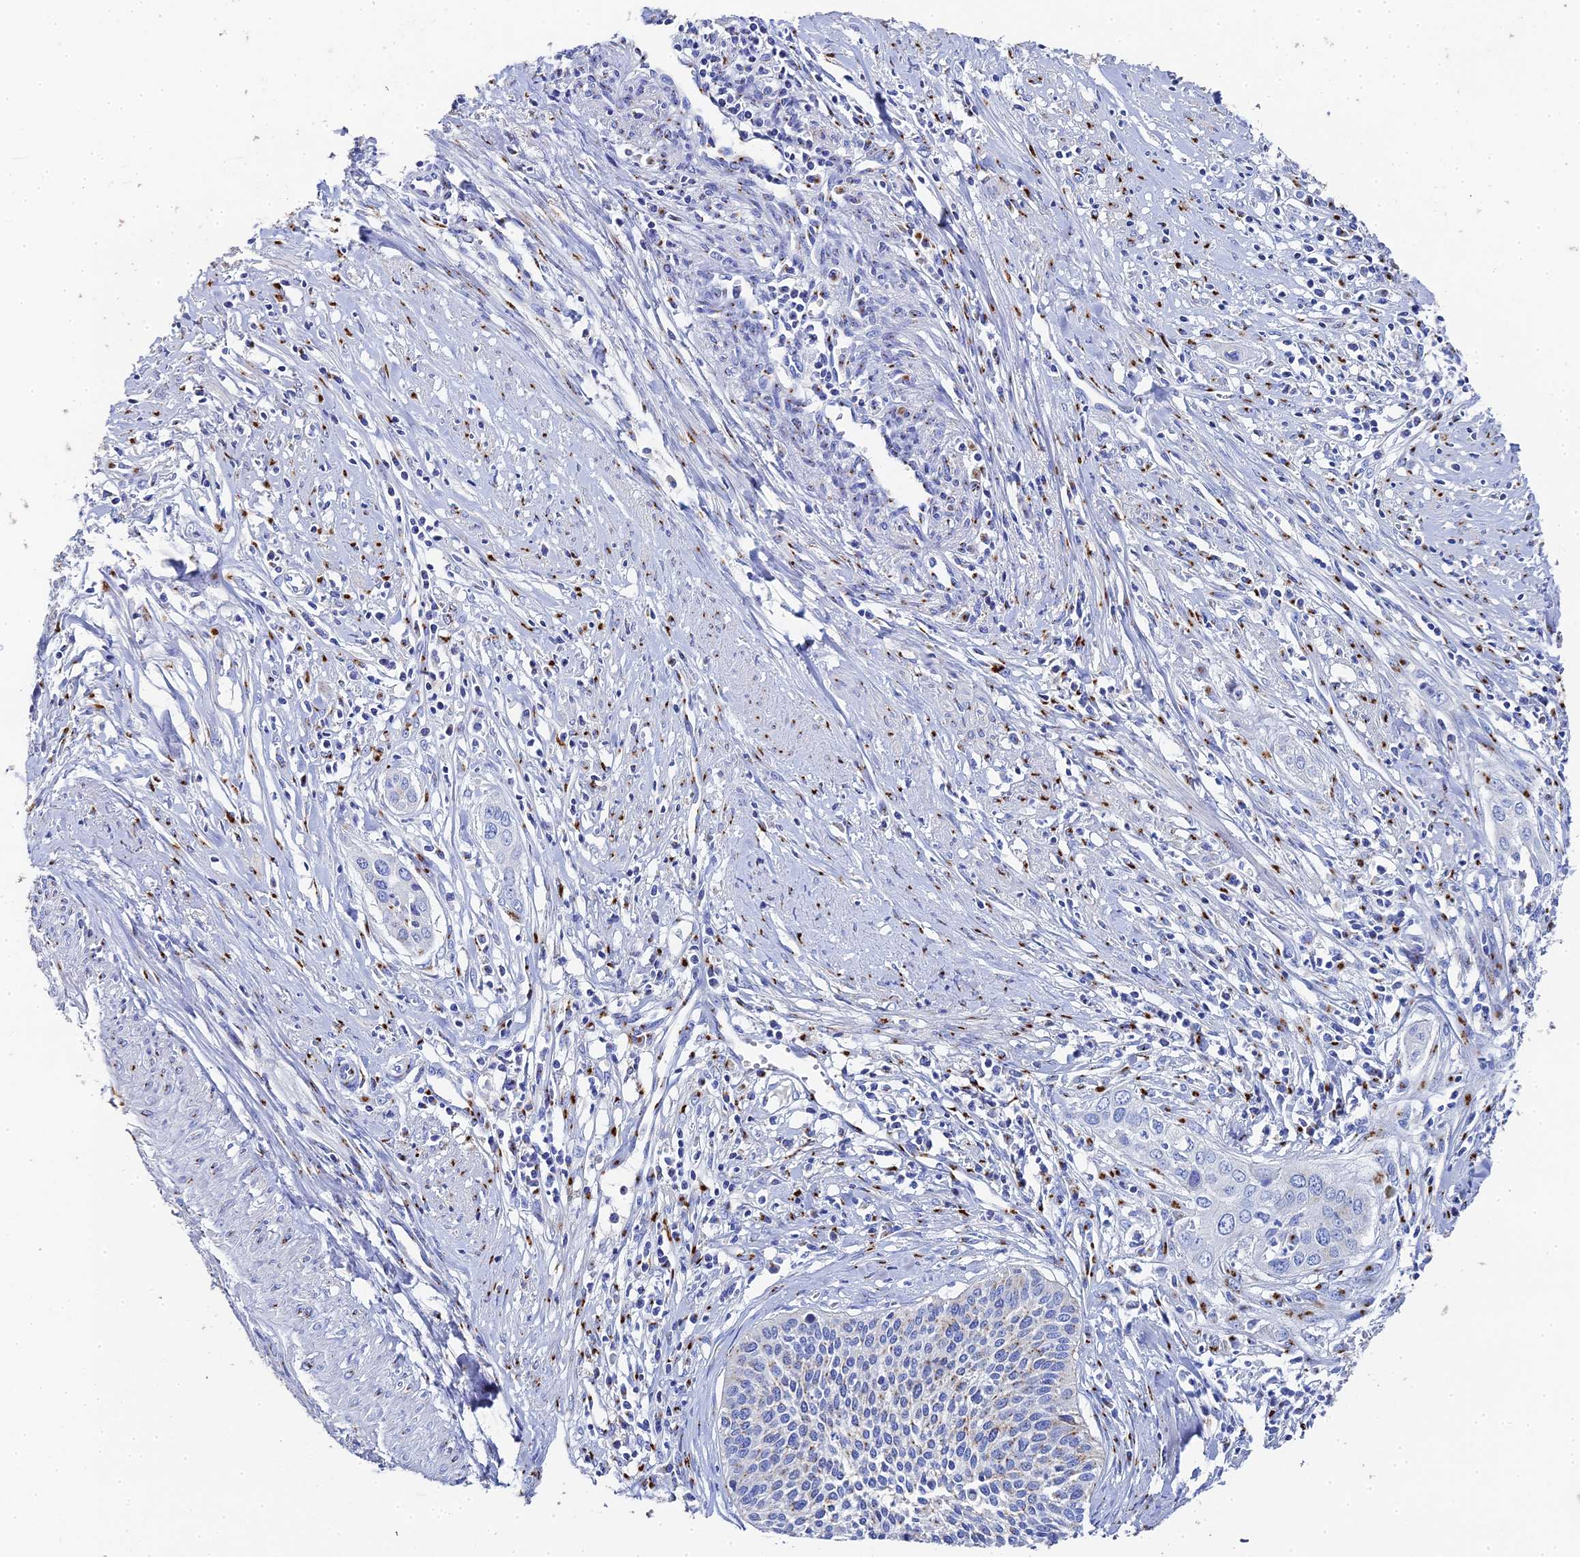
{"staining": {"intensity": "negative", "quantity": "none", "location": "none"}, "tissue": "cervical cancer", "cell_type": "Tumor cells", "image_type": "cancer", "snomed": [{"axis": "morphology", "description": "Squamous cell carcinoma, NOS"}, {"axis": "topography", "description": "Cervix"}], "caption": "DAB immunohistochemical staining of cervical cancer displays no significant expression in tumor cells. Brightfield microscopy of immunohistochemistry stained with DAB (3,3'-diaminobenzidine) (brown) and hematoxylin (blue), captured at high magnification.", "gene": "ENSG00000268674", "patient": {"sex": "female", "age": 34}}